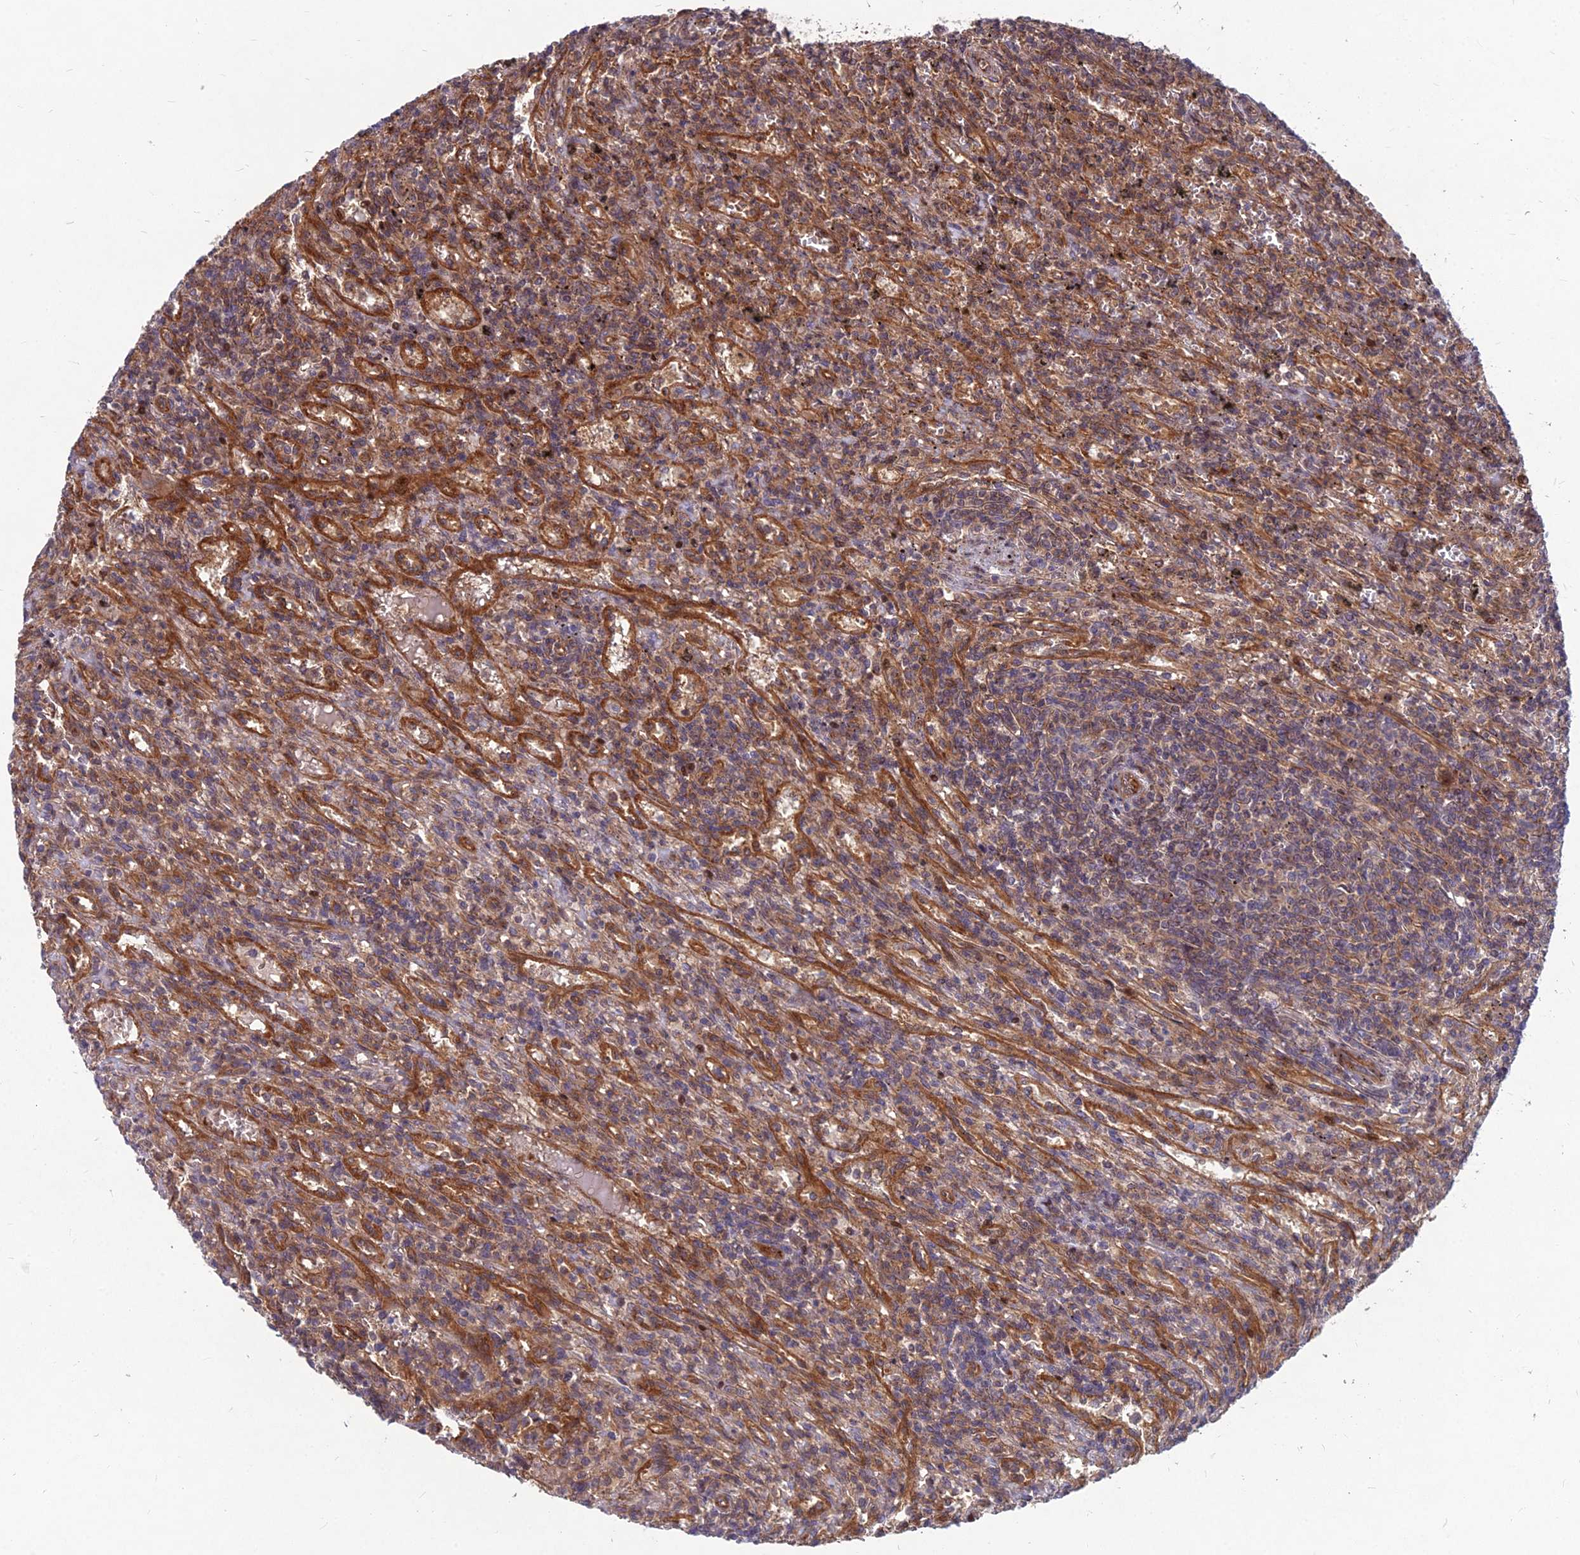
{"staining": {"intensity": "negative", "quantity": "none", "location": "none"}, "tissue": "lymphoma", "cell_type": "Tumor cells", "image_type": "cancer", "snomed": [{"axis": "morphology", "description": "Malignant lymphoma, non-Hodgkin's type, Low grade"}, {"axis": "topography", "description": "Spleen"}], "caption": "Lymphoma was stained to show a protein in brown. There is no significant staining in tumor cells.", "gene": "MFSD8", "patient": {"sex": "male", "age": 76}}